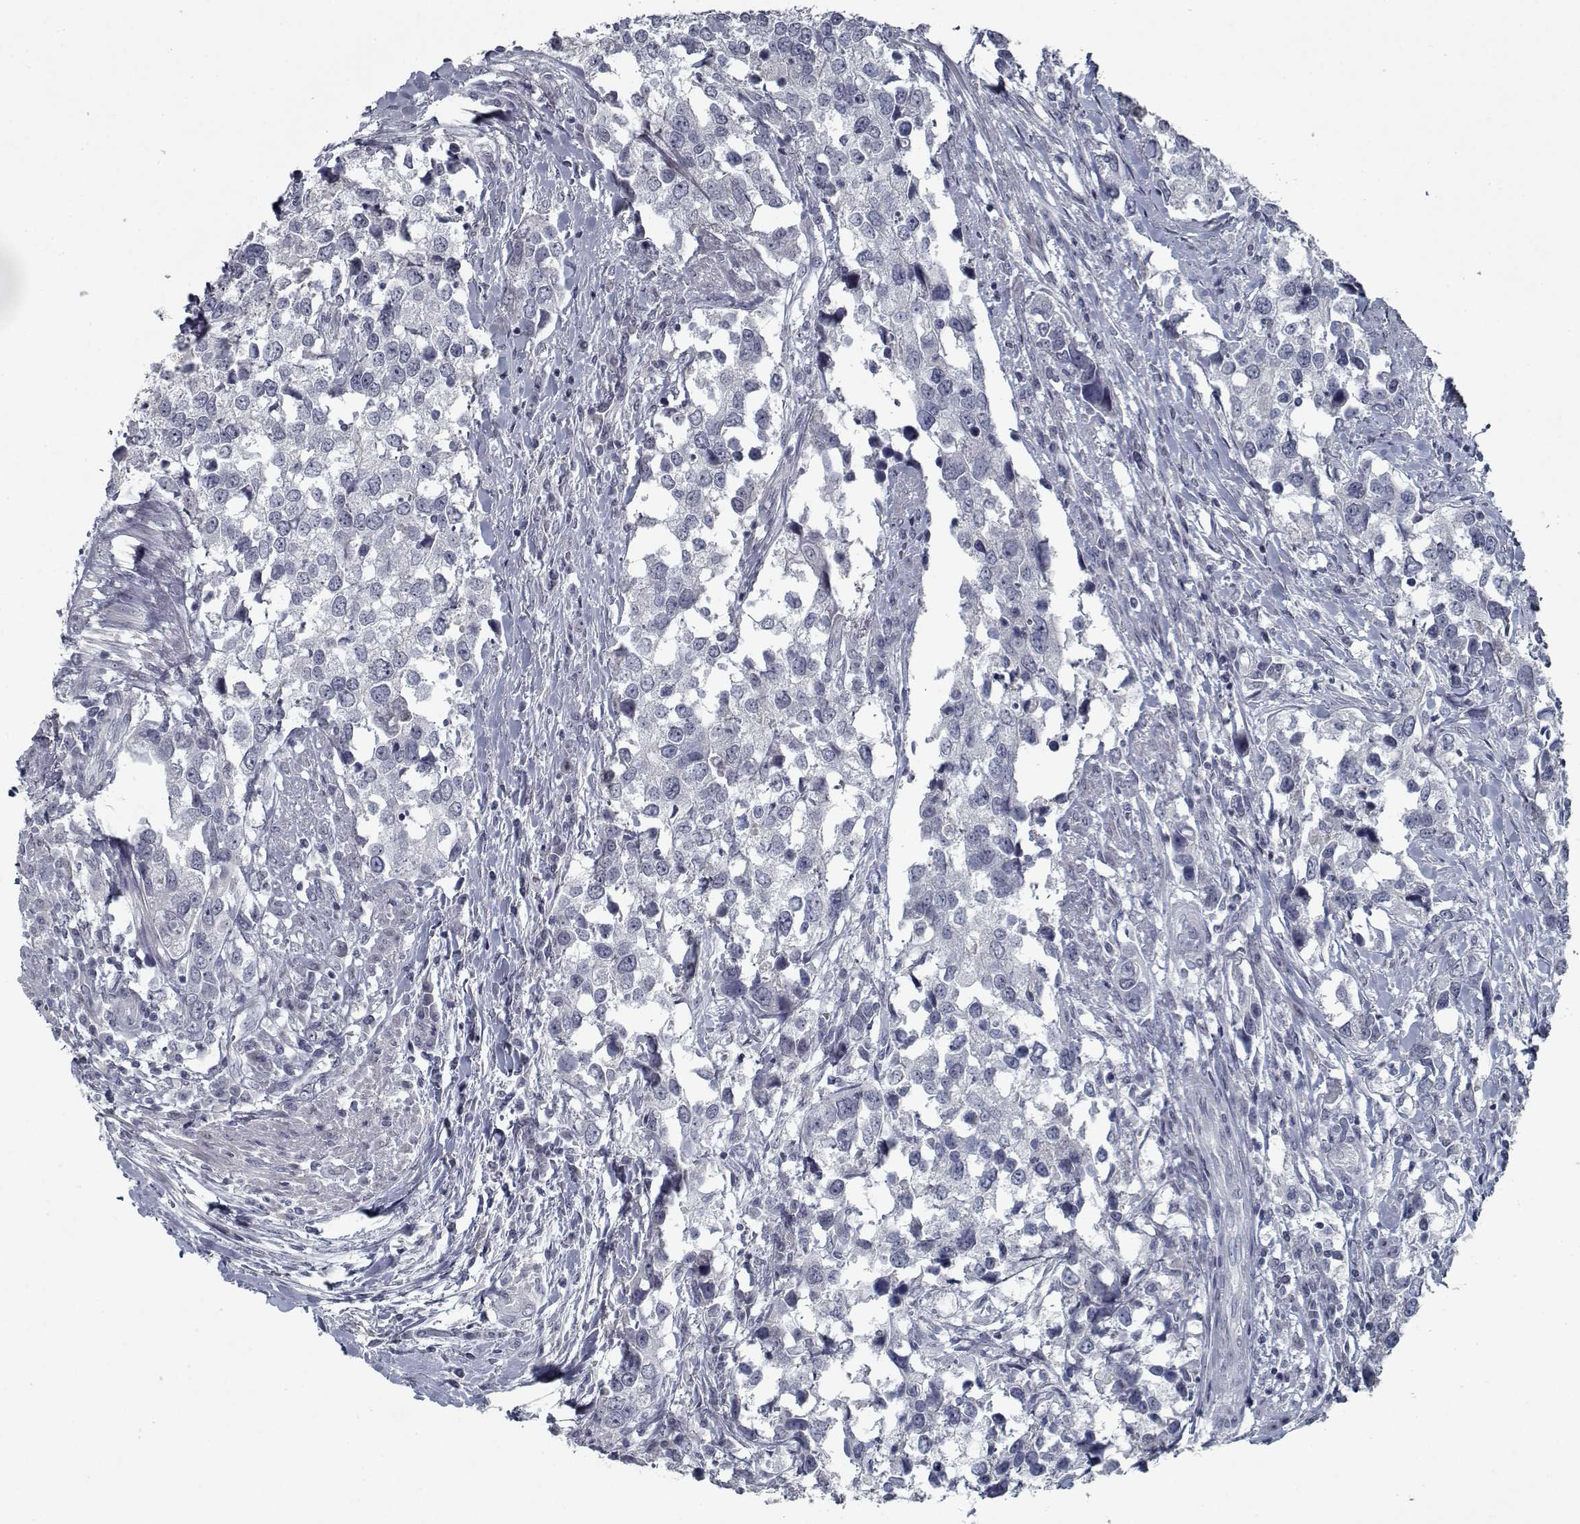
{"staining": {"intensity": "negative", "quantity": "none", "location": "none"}, "tissue": "urothelial cancer", "cell_type": "Tumor cells", "image_type": "cancer", "snomed": [{"axis": "morphology", "description": "Urothelial carcinoma, NOS"}, {"axis": "morphology", "description": "Urothelial carcinoma, High grade"}, {"axis": "topography", "description": "Urinary bladder"}], "caption": "Immunohistochemistry (IHC) image of transitional cell carcinoma stained for a protein (brown), which demonstrates no positivity in tumor cells.", "gene": "GAD2", "patient": {"sex": "male", "age": 63}}